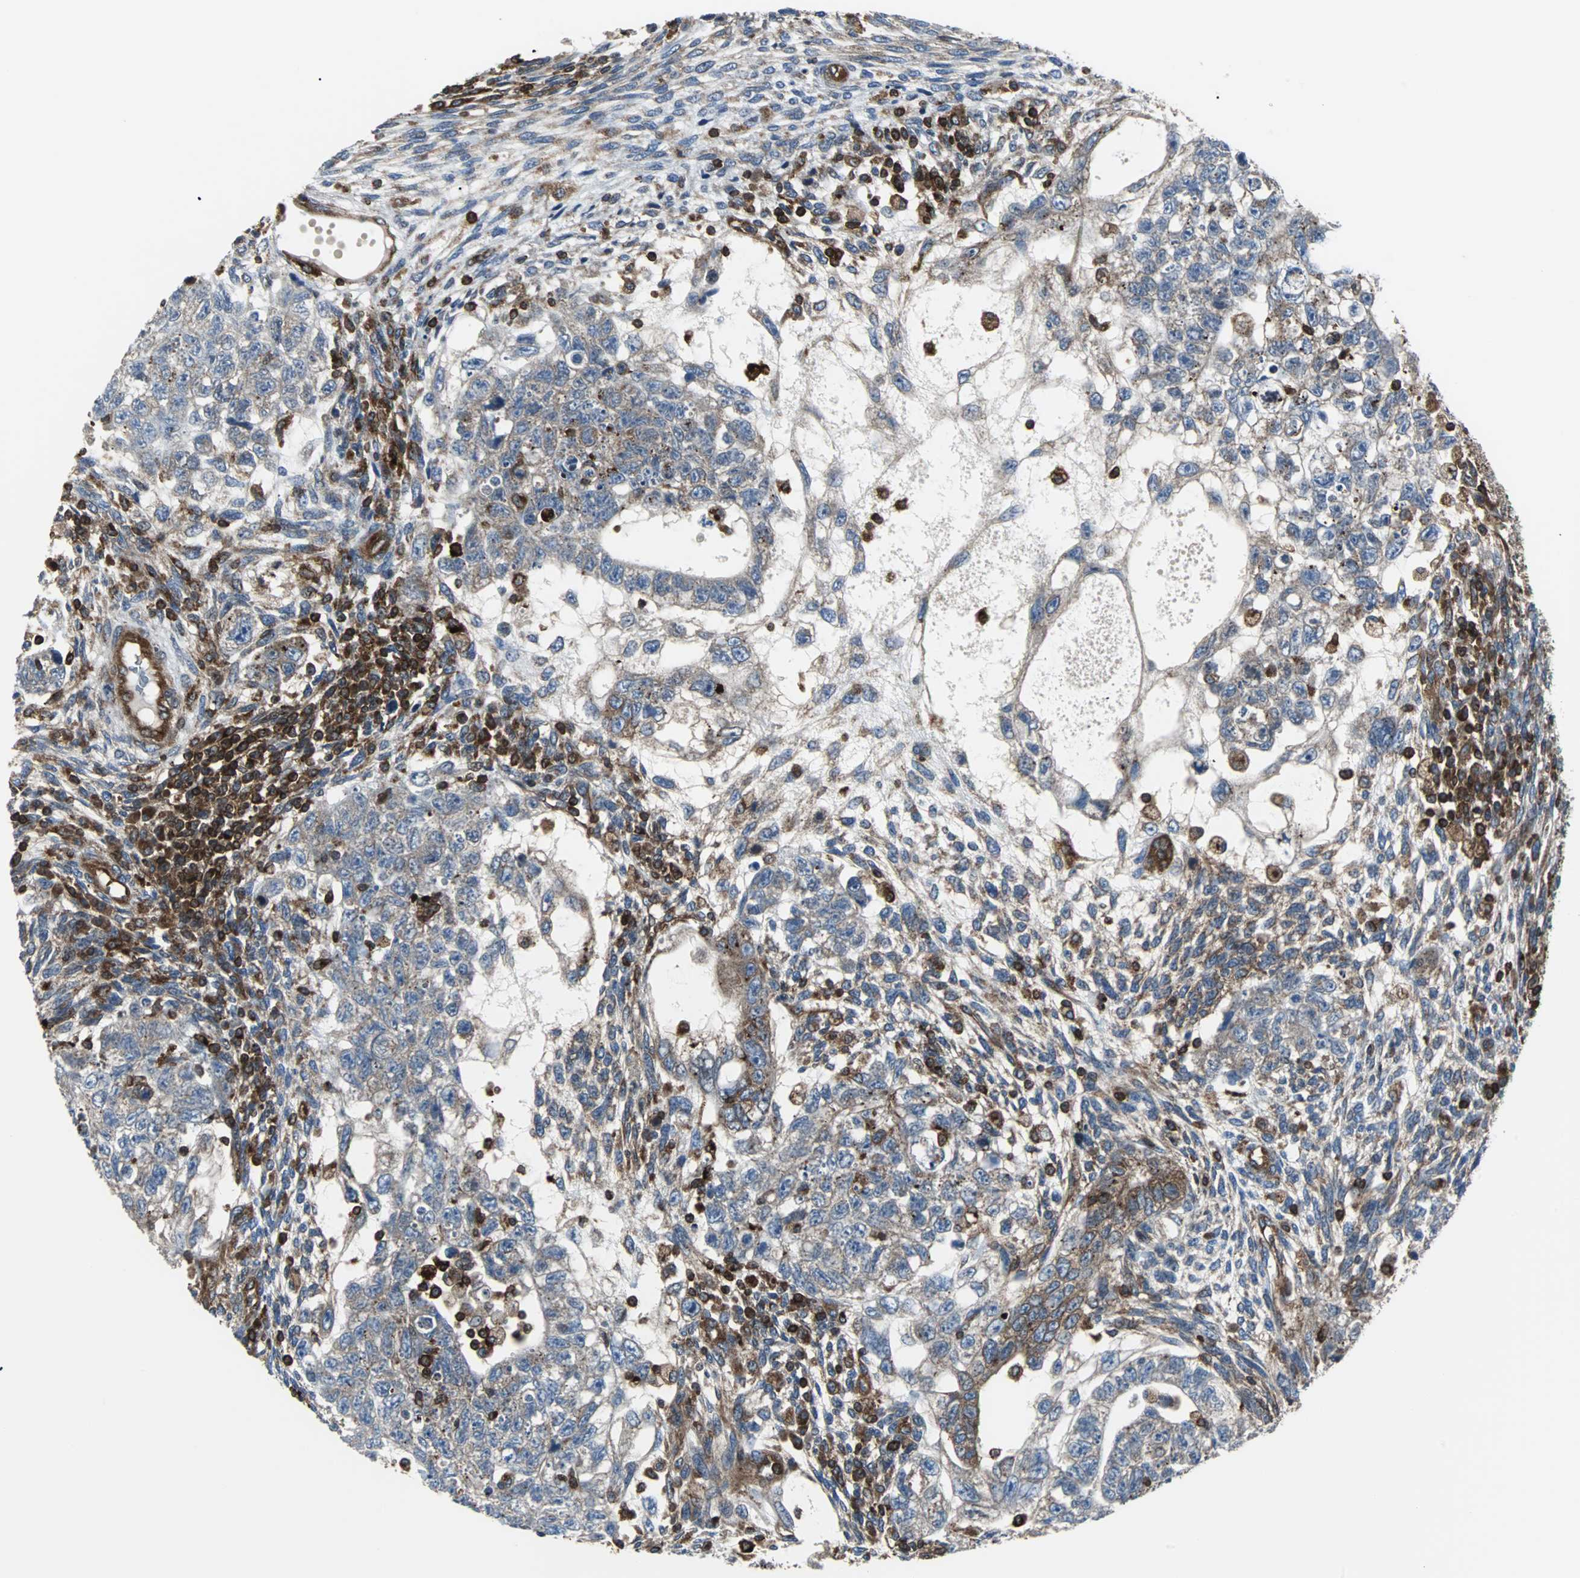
{"staining": {"intensity": "moderate", "quantity": "25%-75%", "location": "cytoplasmic/membranous"}, "tissue": "testis cancer", "cell_type": "Tumor cells", "image_type": "cancer", "snomed": [{"axis": "morphology", "description": "Normal tissue, NOS"}, {"axis": "morphology", "description": "Carcinoma, Embryonal, NOS"}, {"axis": "topography", "description": "Testis"}], "caption": "Human testis cancer stained with a protein marker reveals moderate staining in tumor cells.", "gene": "RELA", "patient": {"sex": "male", "age": 36}}